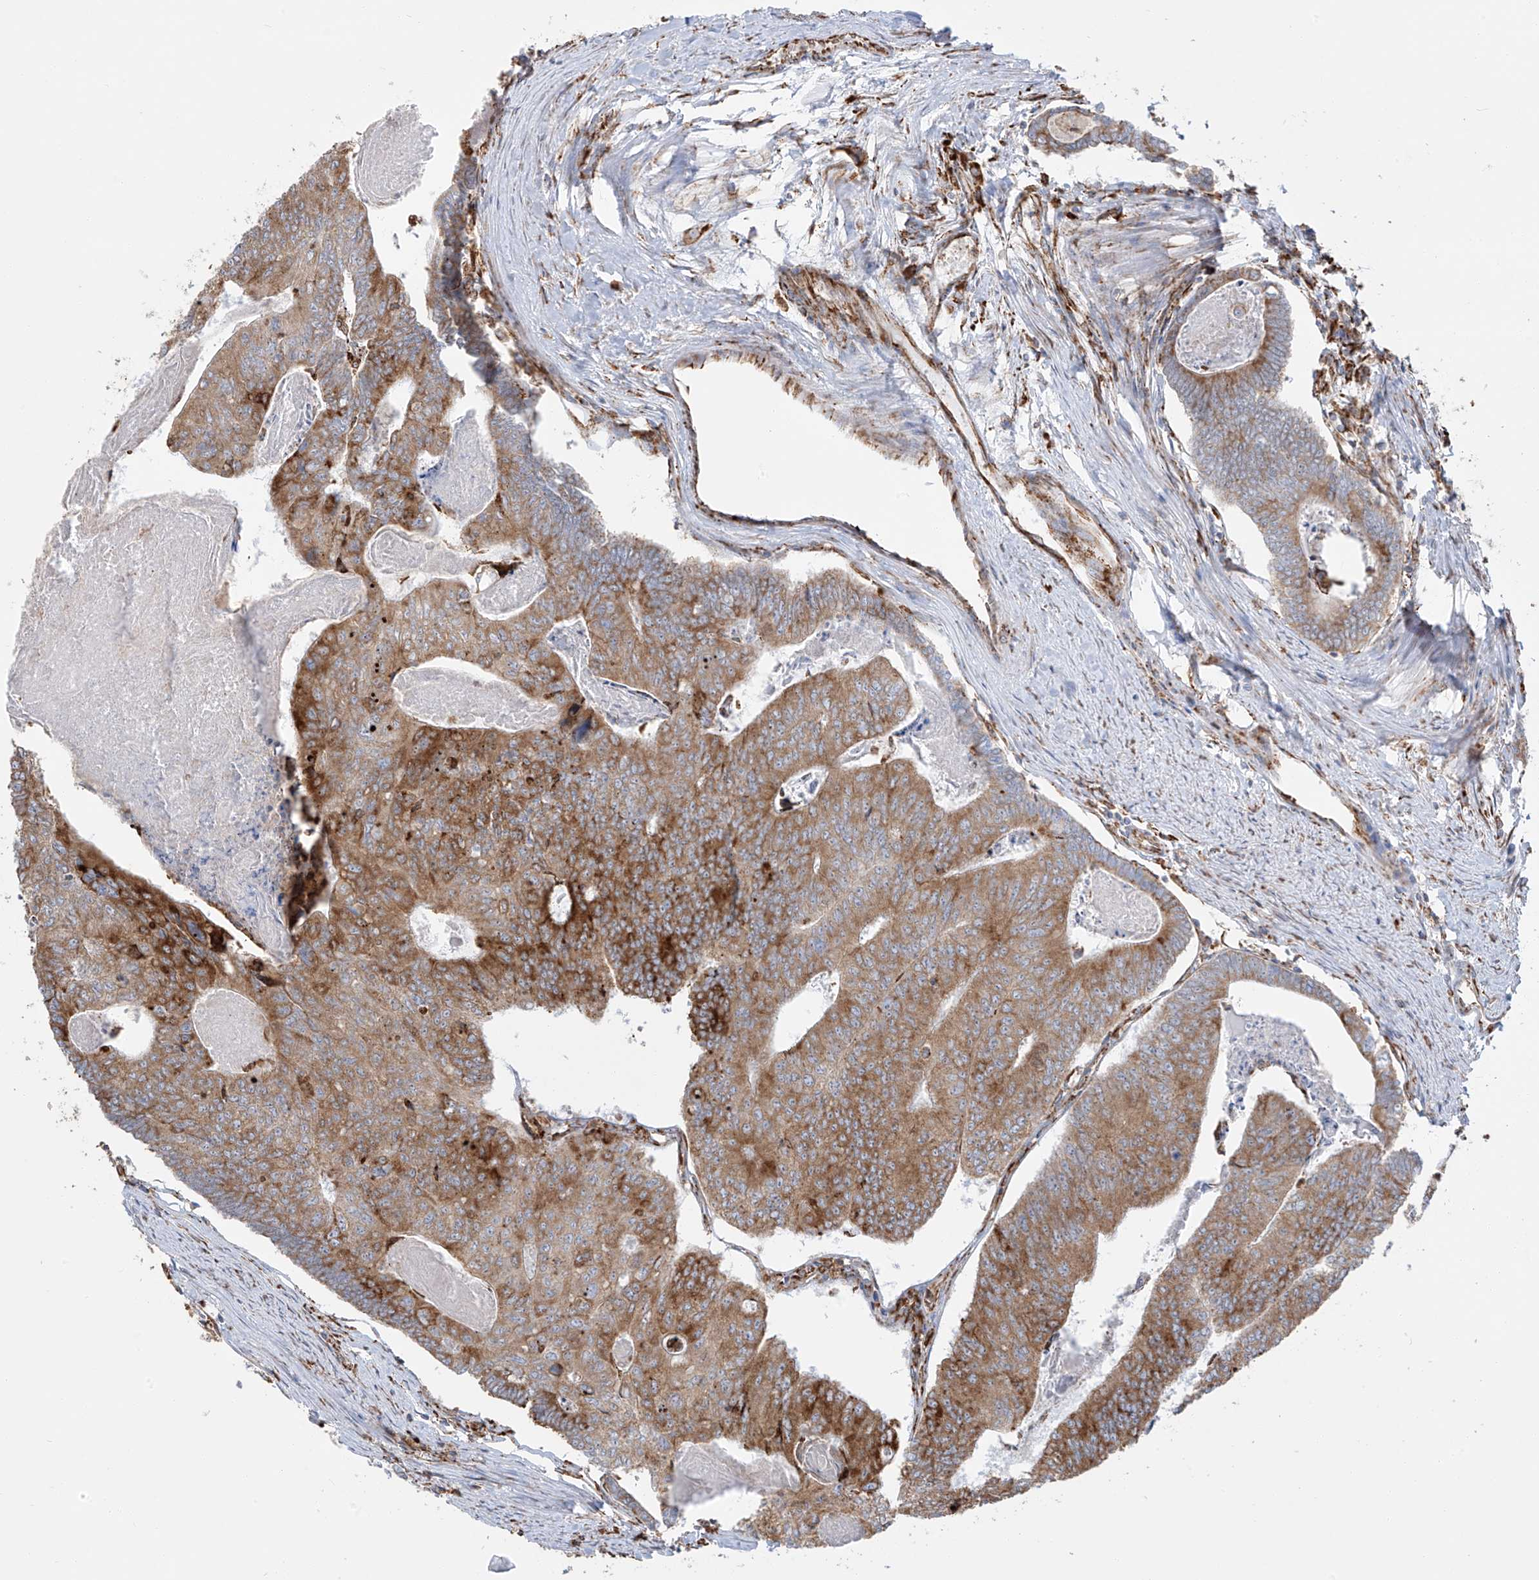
{"staining": {"intensity": "moderate", "quantity": ">75%", "location": "cytoplasmic/membranous"}, "tissue": "colorectal cancer", "cell_type": "Tumor cells", "image_type": "cancer", "snomed": [{"axis": "morphology", "description": "Adenocarcinoma, NOS"}, {"axis": "topography", "description": "Colon"}], "caption": "Adenocarcinoma (colorectal) stained with IHC reveals moderate cytoplasmic/membranous expression in about >75% of tumor cells.", "gene": "MX1", "patient": {"sex": "female", "age": 67}}